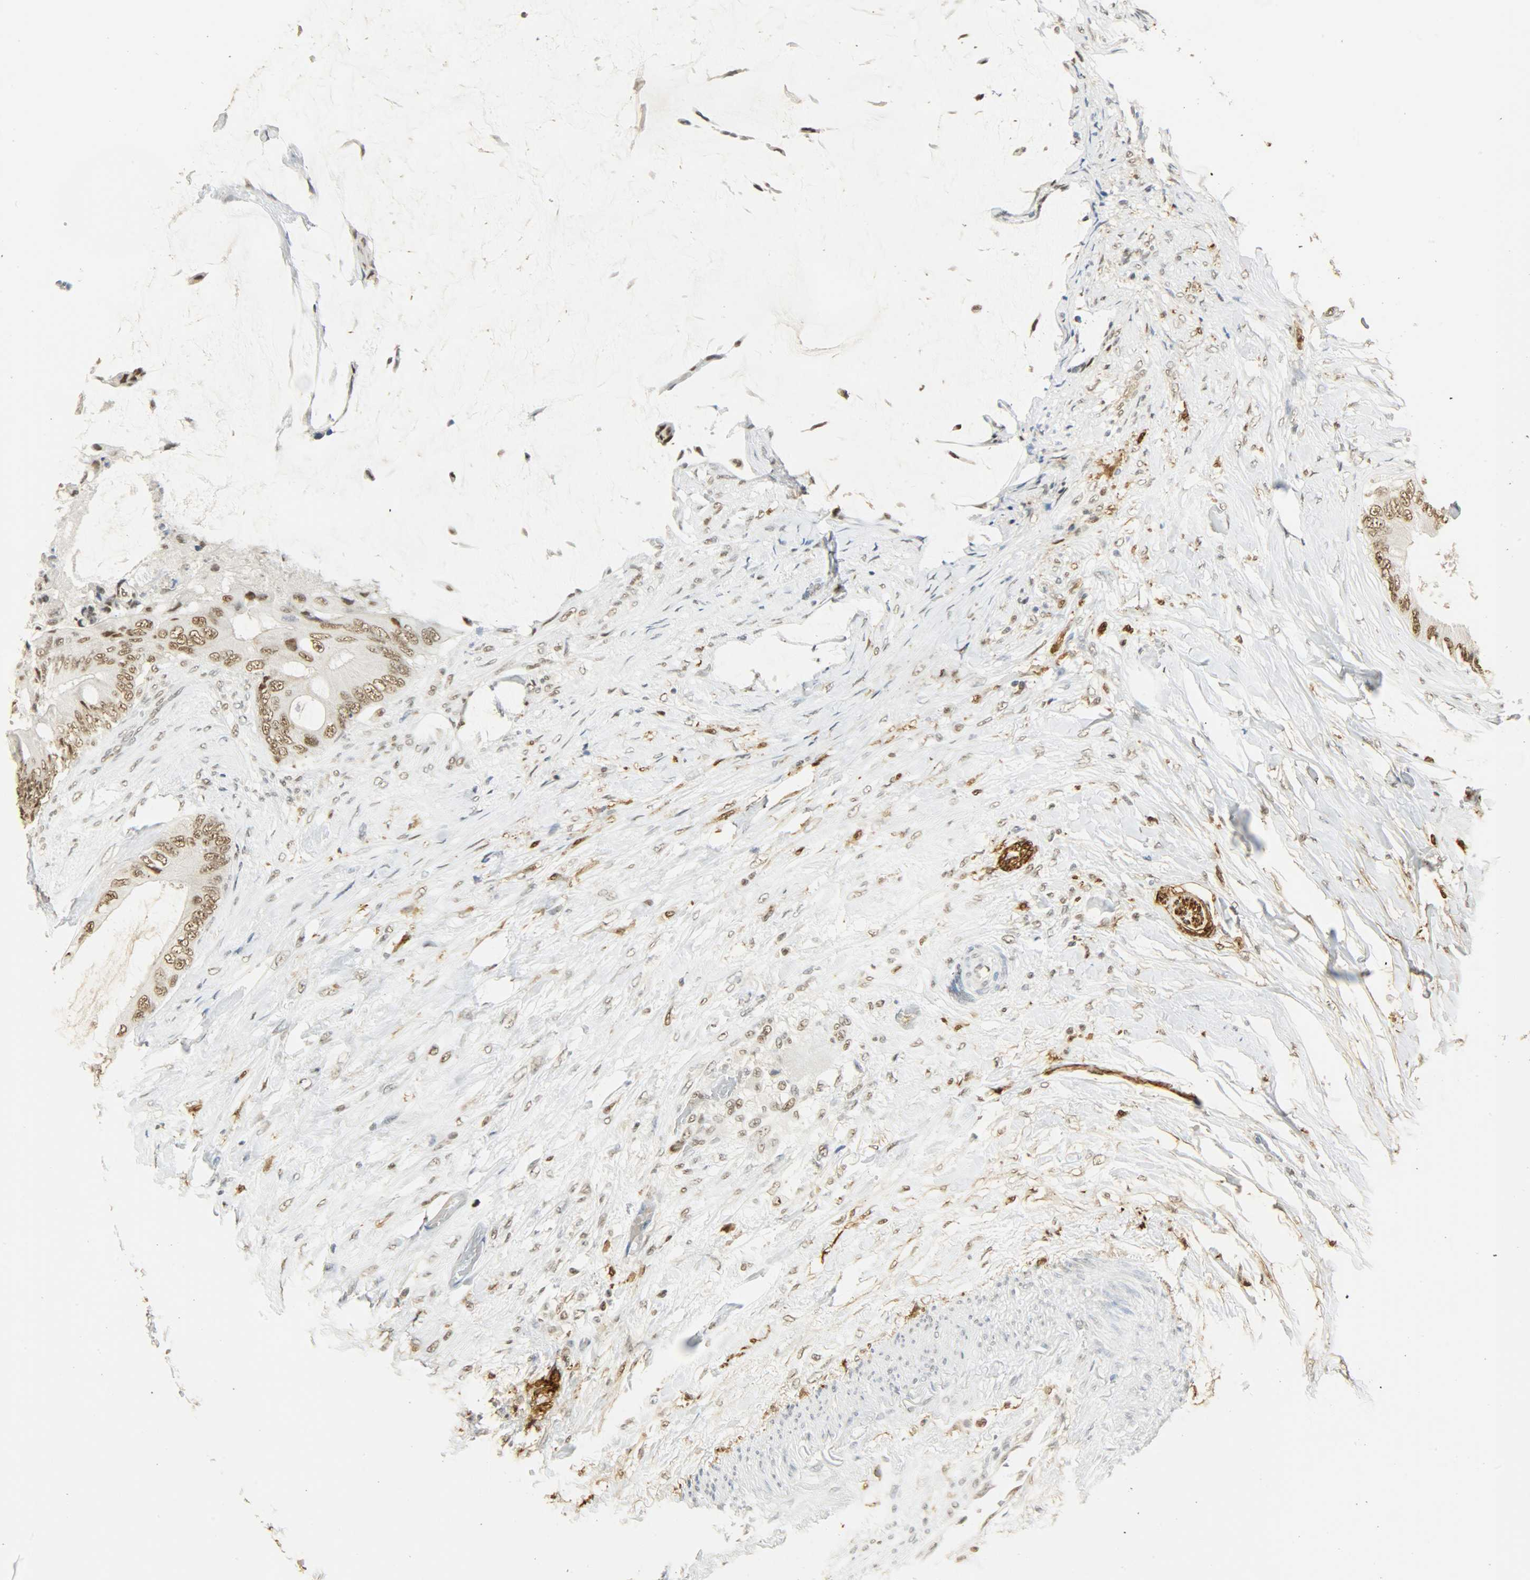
{"staining": {"intensity": "moderate", "quantity": ">75%", "location": "nuclear"}, "tissue": "colorectal cancer", "cell_type": "Tumor cells", "image_type": "cancer", "snomed": [{"axis": "morphology", "description": "Normal tissue, NOS"}, {"axis": "morphology", "description": "Adenocarcinoma, NOS"}, {"axis": "topography", "description": "Rectum"}, {"axis": "topography", "description": "Peripheral nerve tissue"}], "caption": "There is medium levels of moderate nuclear expression in tumor cells of colorectal cancer, as demonstrated by immunohistochemical staining (brown color).", "gene": "NGFR", "patient": {"sex": "female", "age": 77}}